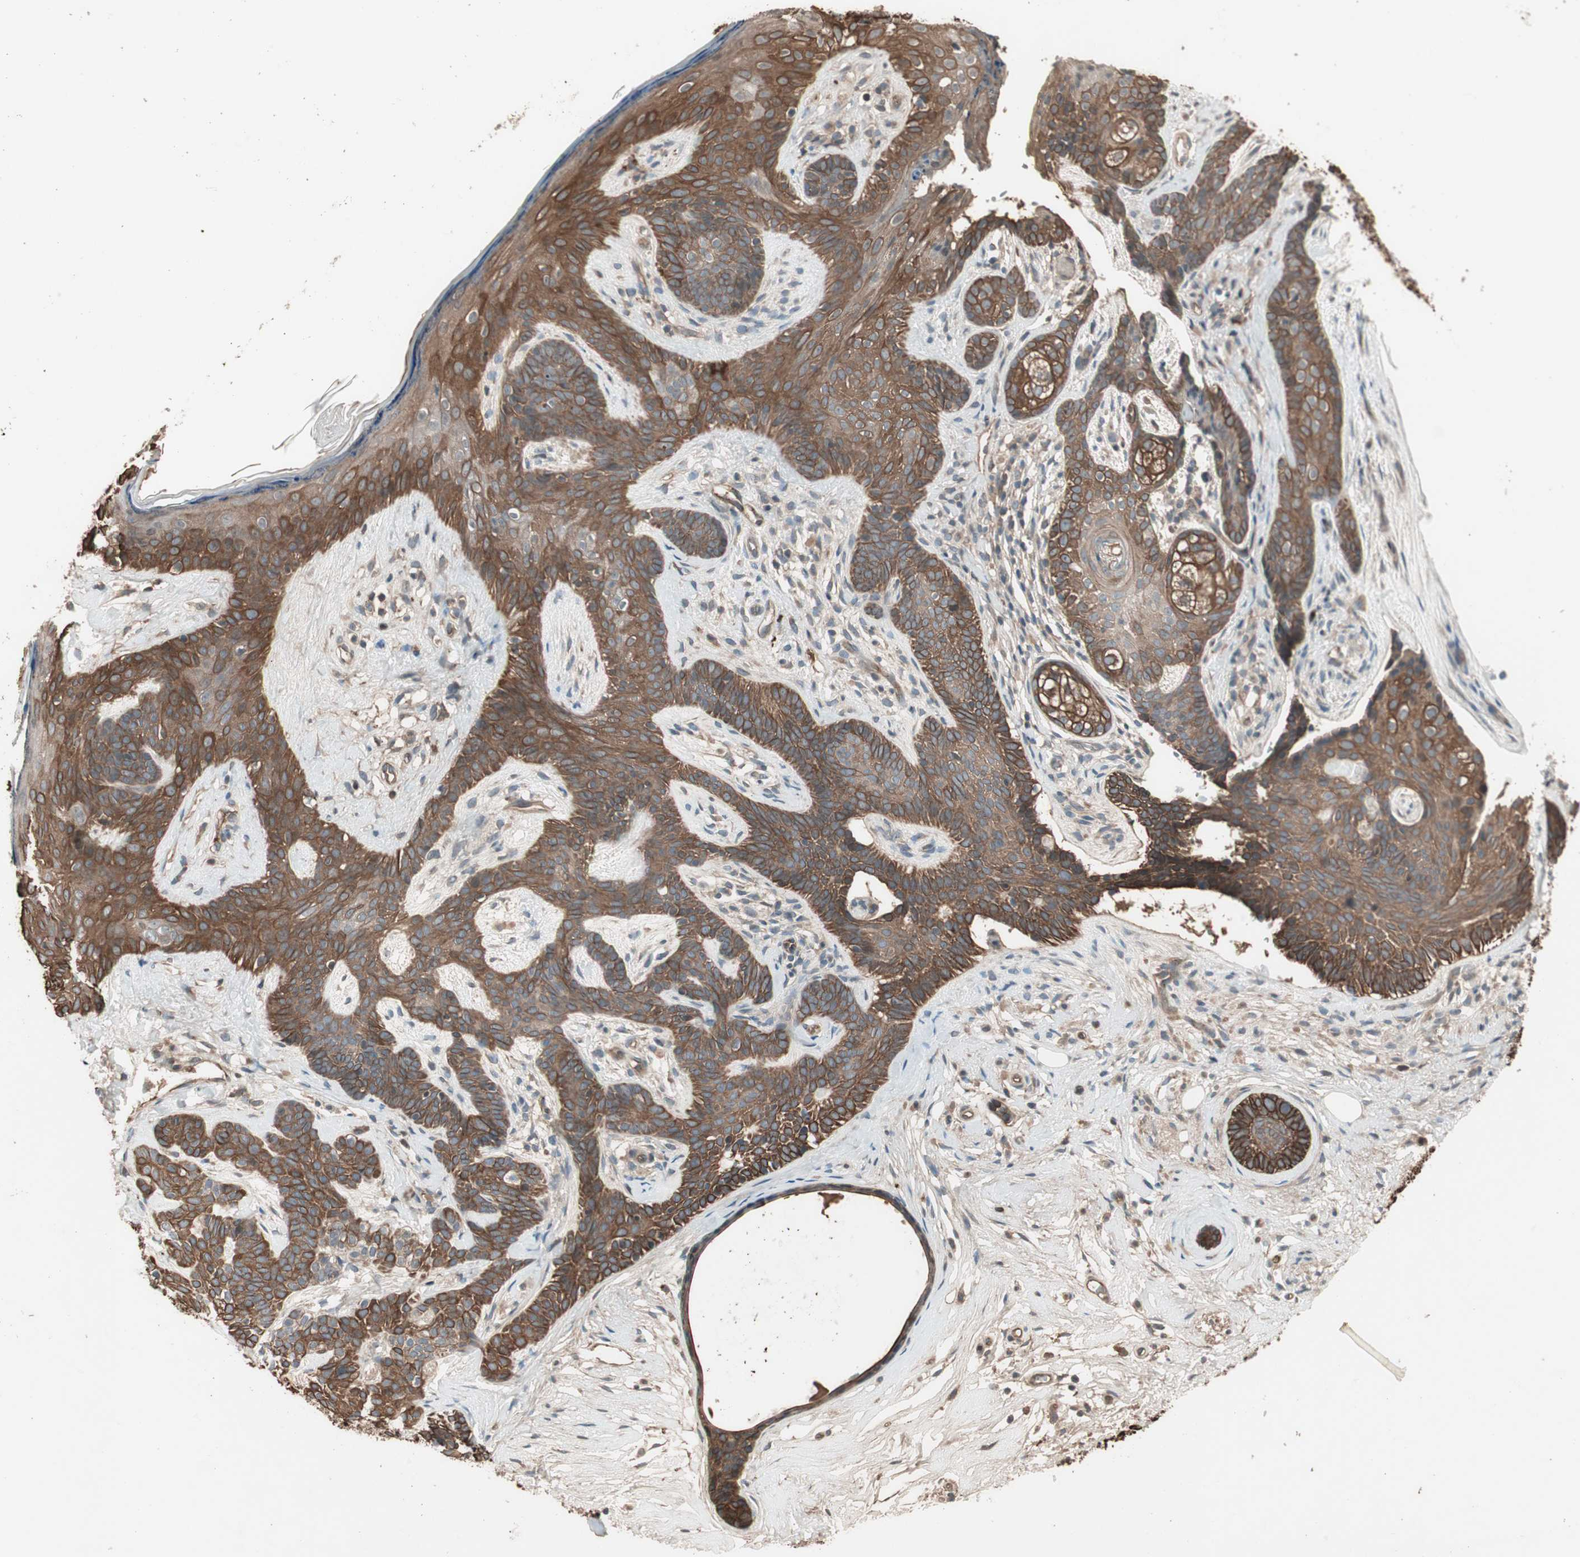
{"staining": {"intensity": "strong", "quantity": ">75%", "location": "cytoplasmic/membranous"}, "tissue": "skin cancer", "cell_type": "Tumor cells", "image_type": "cancer", "snomed": [{"axis": "morphology", "description": "Developmental malformation"}, {"axis": "morphology", "description": "Basal cell carcinoma"}, {"axis": "topography", "description": "Skin"}], "caption": "DAB (3,3'-diaminobenzidine) immunohistochemical staining of human basal cell carcinoma (skin) shows strong cytoplasmic/membranous protein positivity in about >75% of tumor cells.", "gene": "TFPI", "patient": {"sex": "female", "age": 62}}